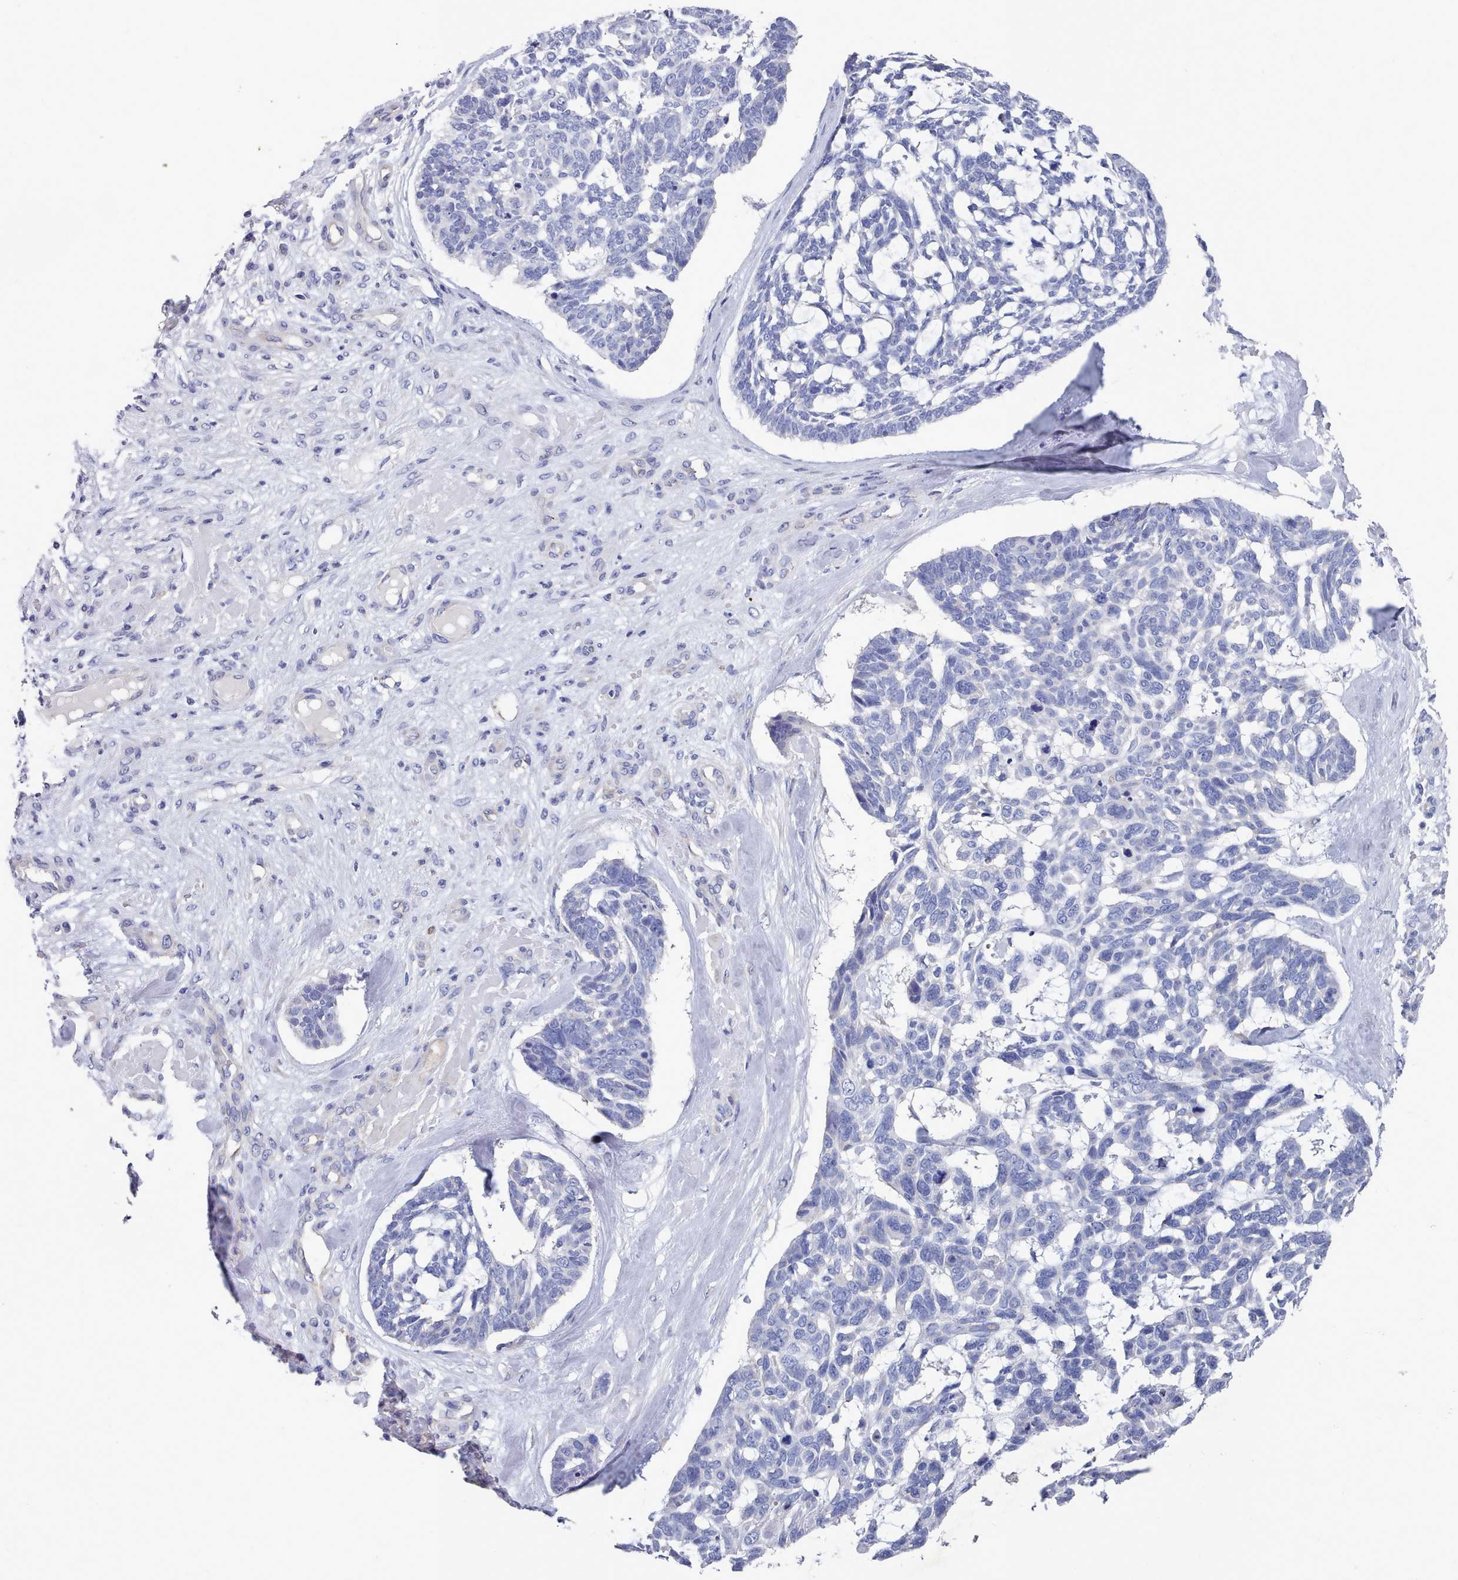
{"staining": {"intensity": "negative", "quantity": "none", "location": "none"}, "tissue": "skin cancer", "cell_type": "Tumor cells", "image_type": "cancer", "snomed": [{"axis": "morphology", "description": "Basal cell carcinoma"}, {"axis": "topography", "description": "Skin"}], "caption": "Tumor cells are negative for brown protein staining in skin cancer (basal cell carcinoma). (Brightfield microscopy of DAB (3,3'-diaminobenzidine) immunohistochemistry (IHC) at high magnification).", "gene": "PDE4C", "patient": {"sex": "male", "age": 88}}